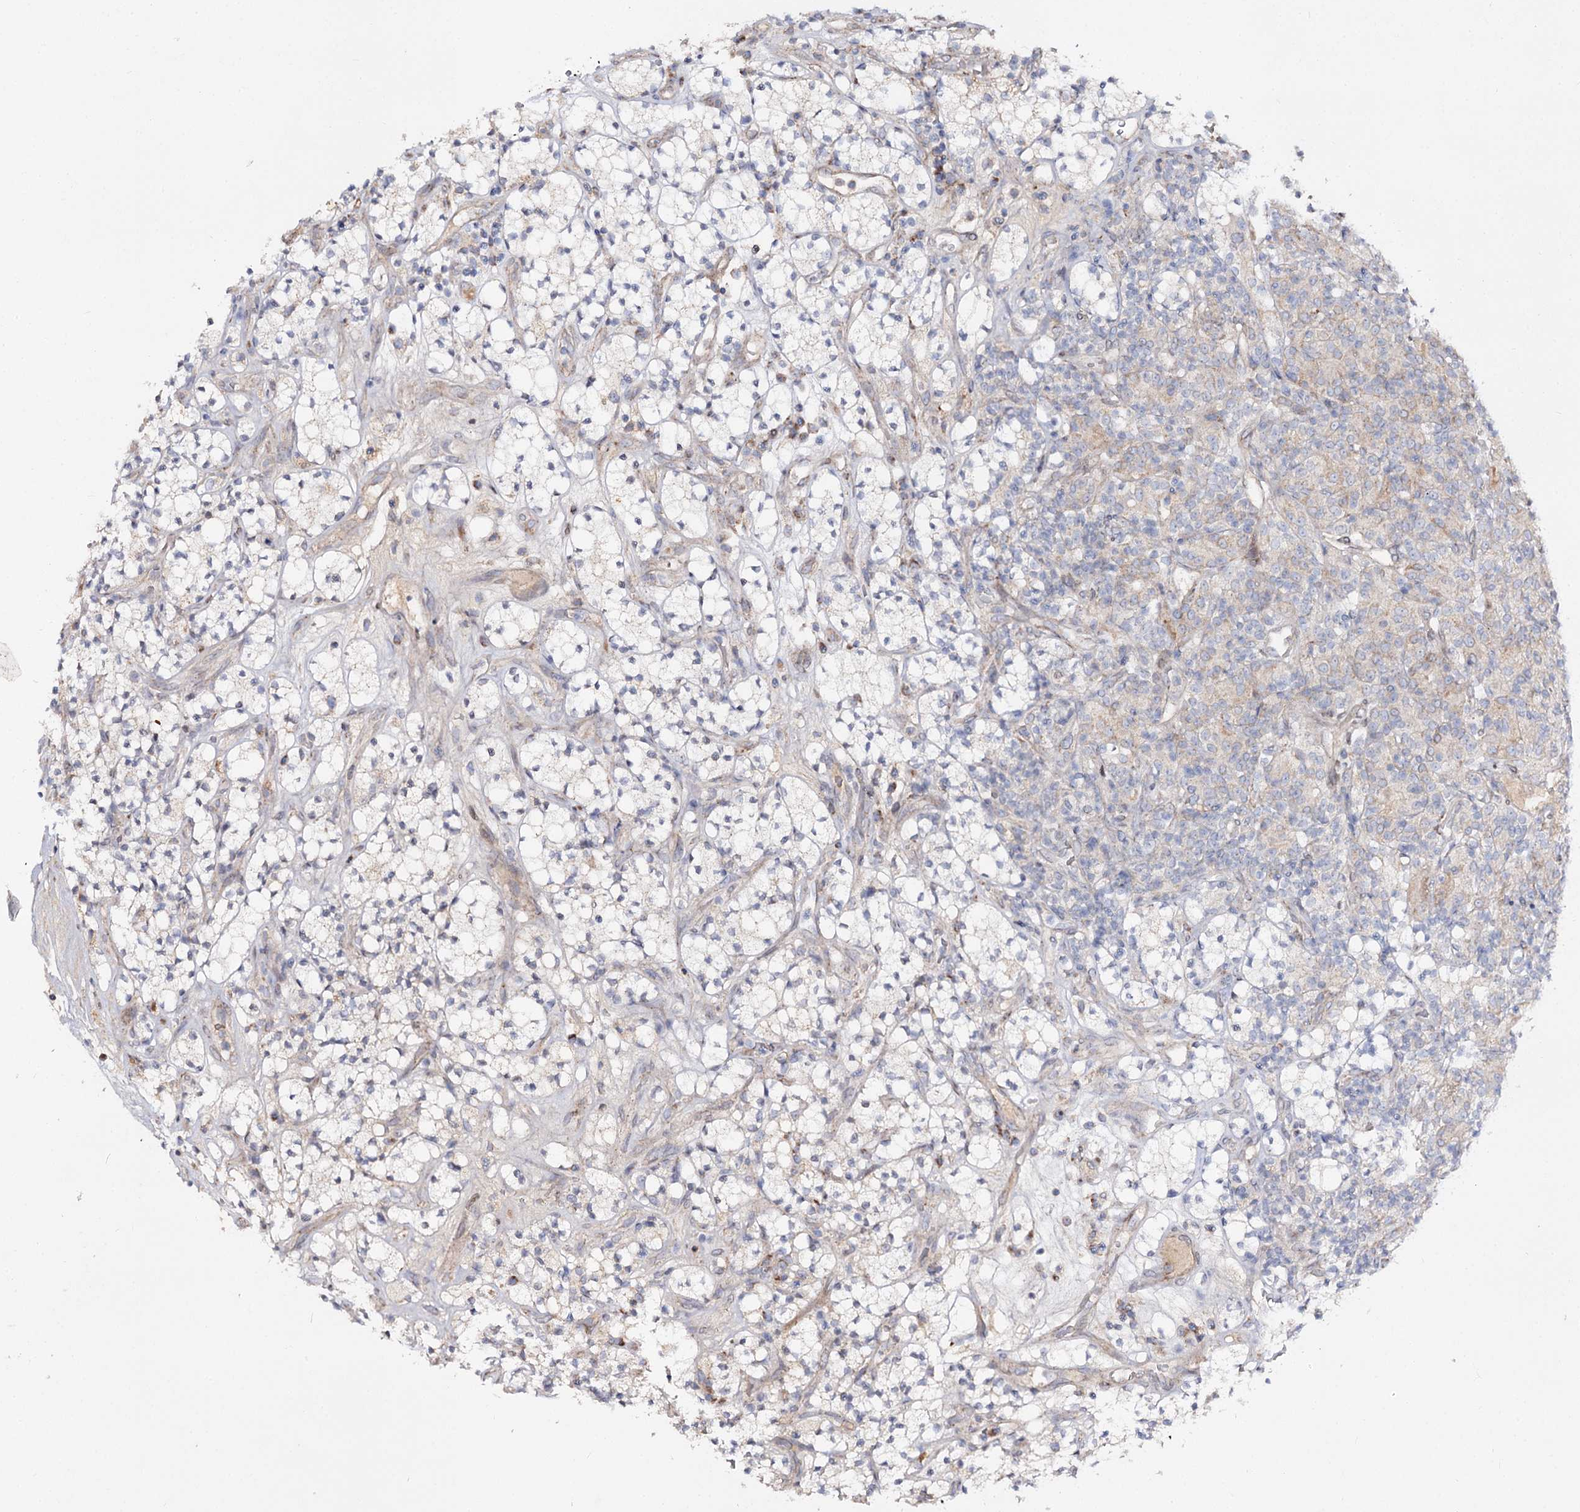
{"staining": {"intensity": "weak", "quantity": "<25%", "location": "cytoplasmic/membranous"}, "tissue": "renal cancer", "cell_type": "Tumor cells", "image_type": "cancer", "snomed": [{"axis": "morphology", "description": "Adenocarcinoma, NOS"}, {"axis": "topography", "description": "Kidney"}], "caption": "Immunohistochemistry (IHC) micrograph of renal cancer (adenocarcinoma) stained for a protein (brown), which demonstrates no positivity in tumor cells.", "gene": "C11orf80", "patient": {"sex": "male", "age": 77}}